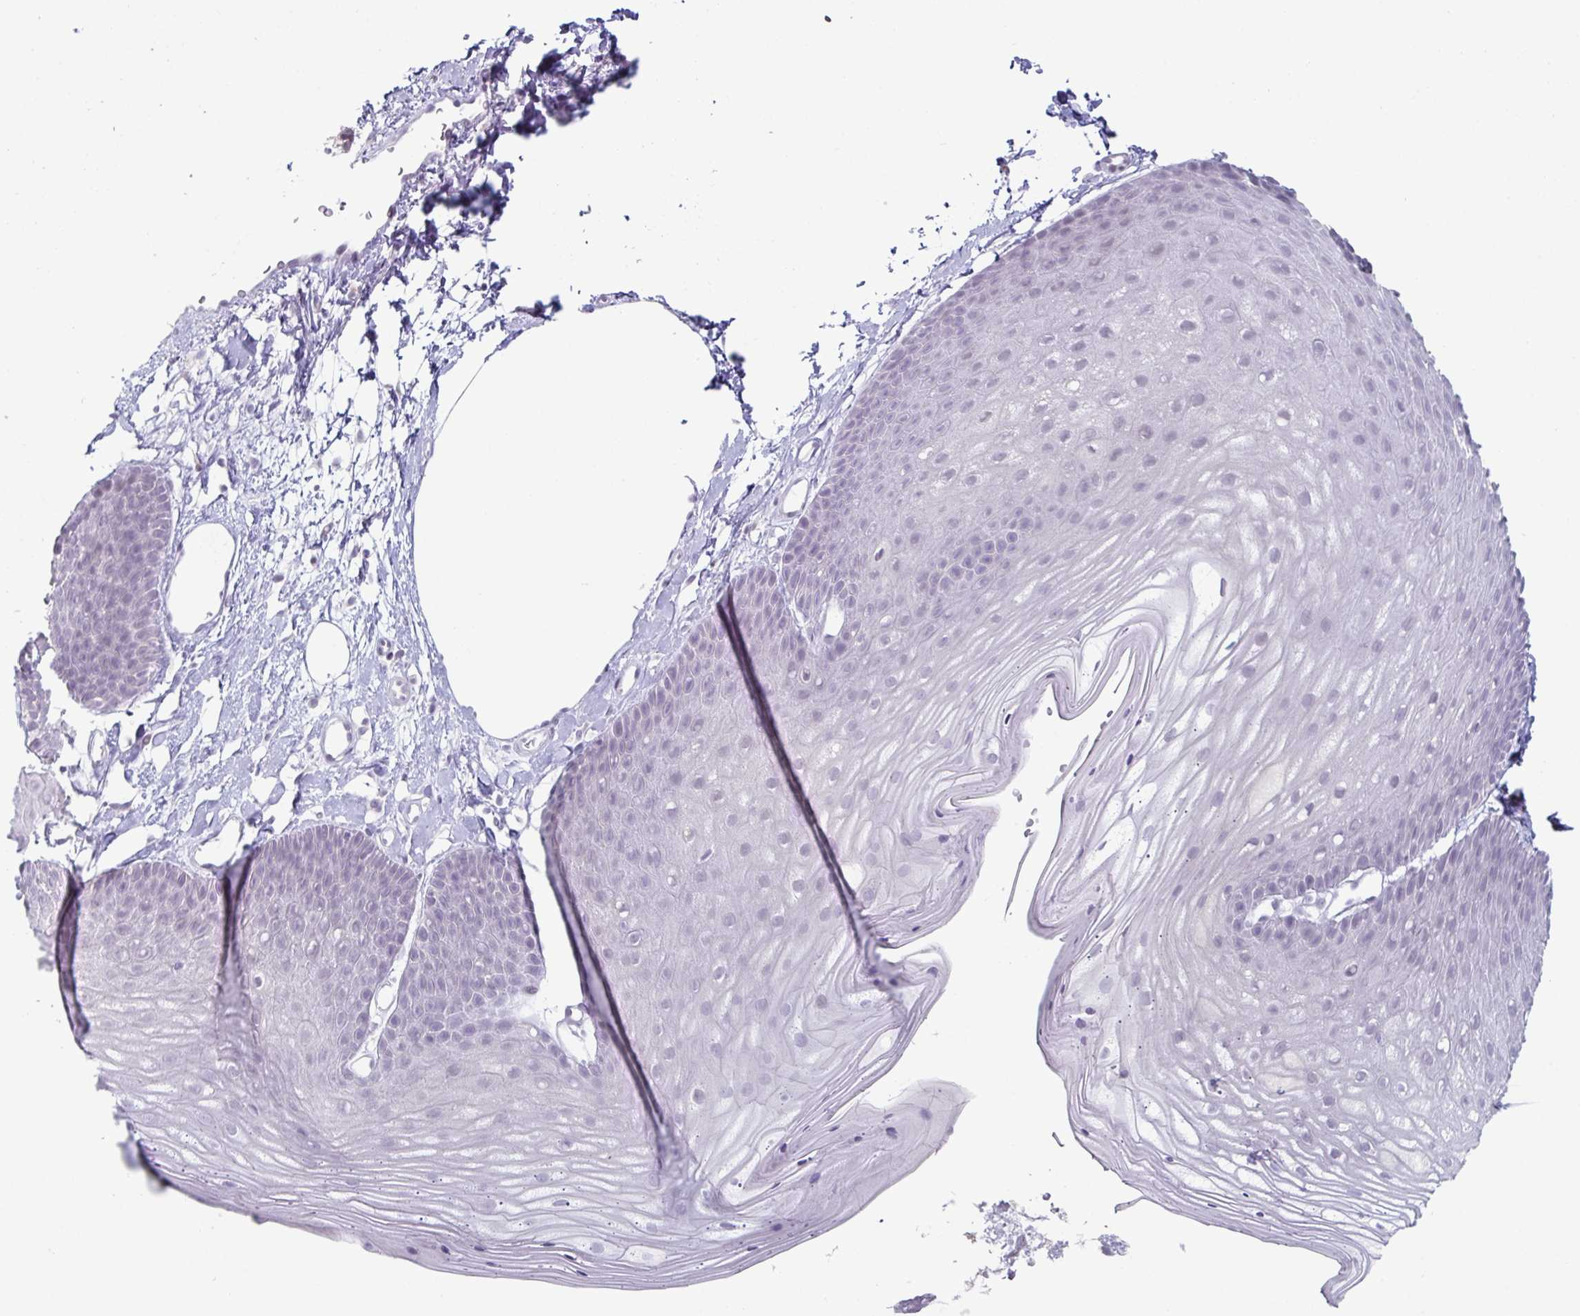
{"staining": {"intensity": "weak", "quantity": "<25%", "location": "nuclear"}, "tissue": "skin", "cell_type": "Epidermal cells", "image_type": "normal", "snomed": [{"axis": "morphology", "description": "Normal tissue, NOS"}, {"axis": "topography", "description": "Anal"}], "caption": "DAB (3,3'-diaminobenzidine) immunohistochemical staining of benign skin demonstrates no significant positivity in epidermal cells.", "gene": "VSIG10L", "patient": {"sex": "male", "age": 53}}